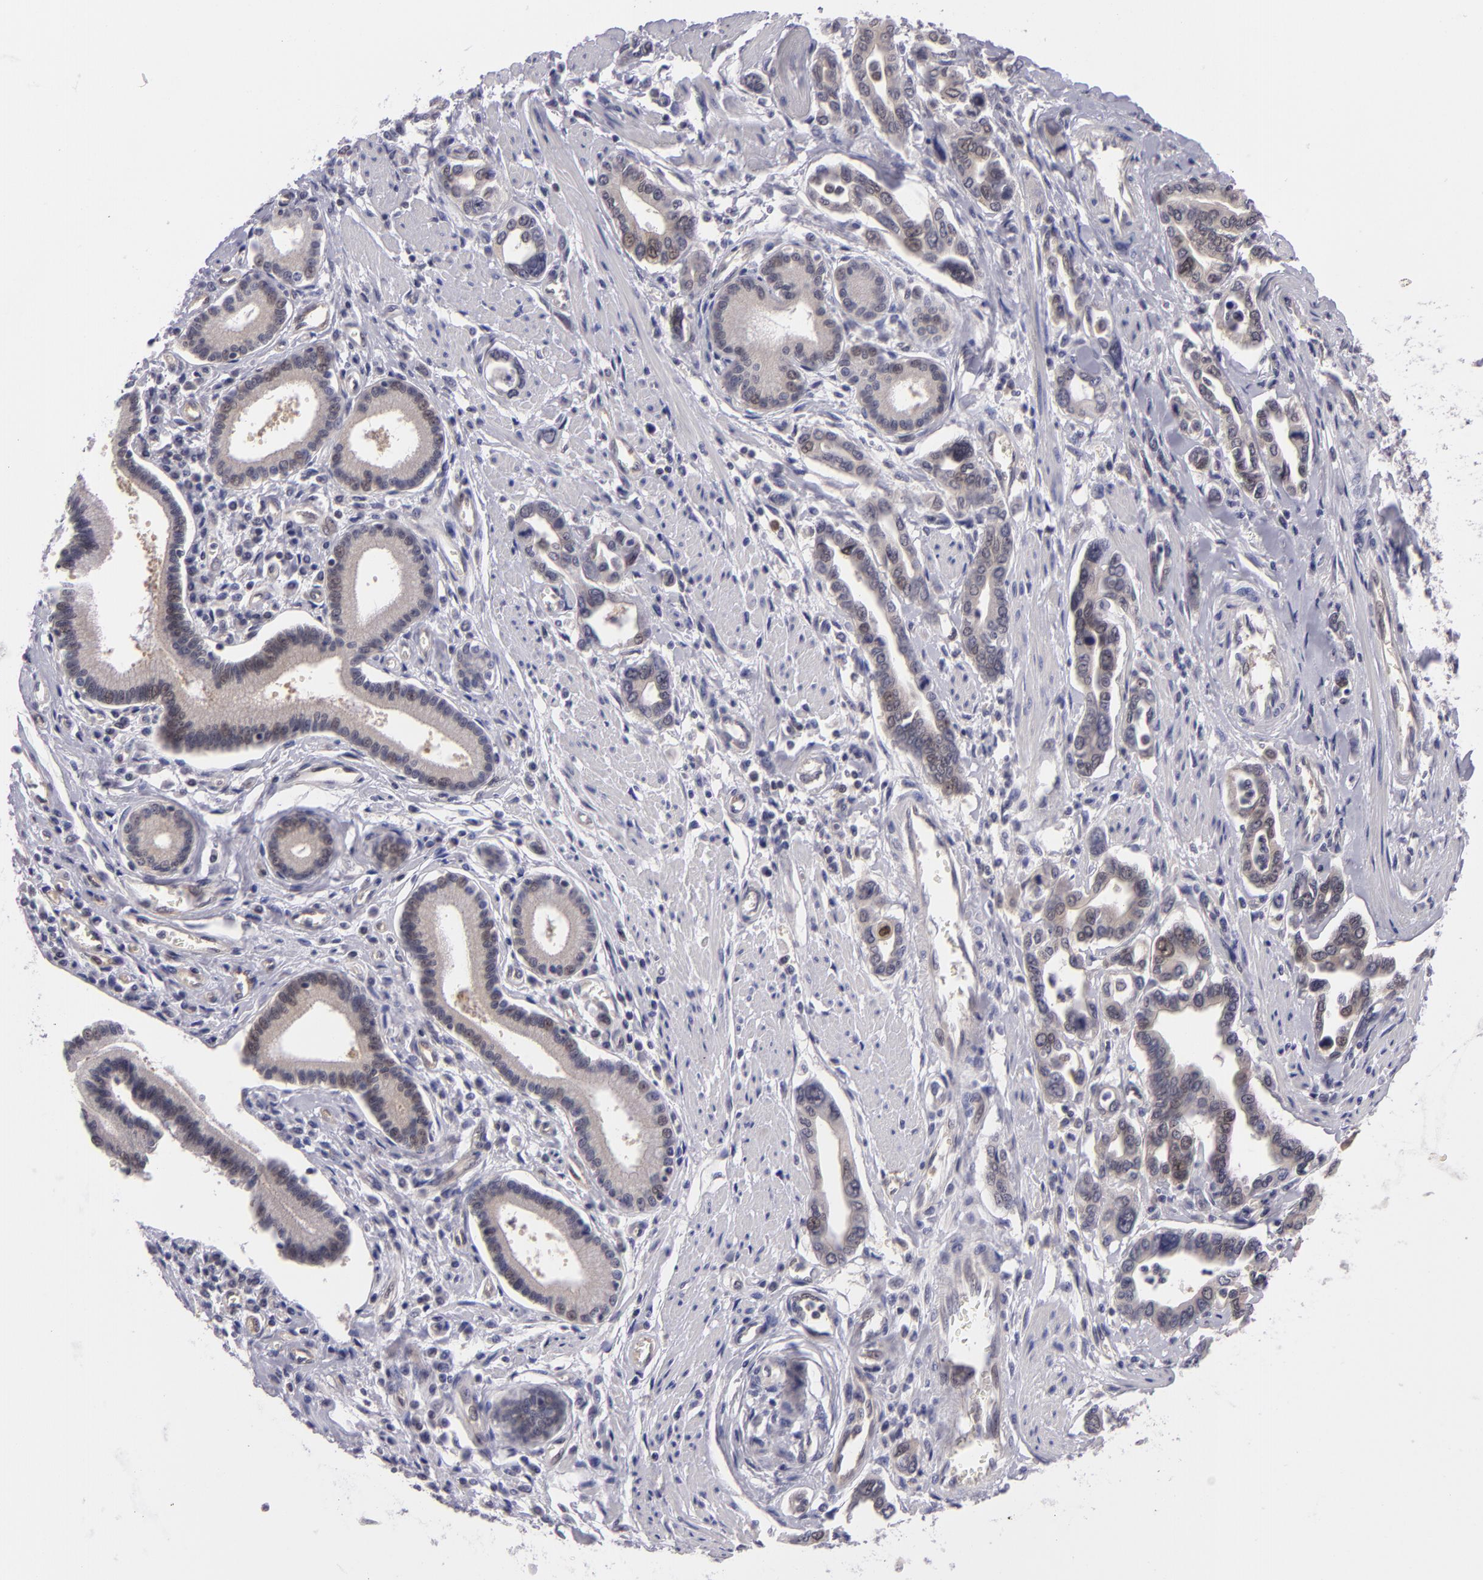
{"staining": {"intensity": "weak", "quantity": "25%-75%", "location": "cytoplasmic/membranous"}, "tissue": "pancreatic cancer", "cell_type": "Tumor cells", "image_type": "cancer", "snomed": [{"axis": "morphology", "description": "Adenocarcinoma, NOS"}, {"axis": "topography", "description": "Pancreas"}], "caption": "Human adenocarcinoma (pancreatic) stained for a protein (brown) demonstrates weak cytoplasmic/membranous positive positivity in about 25%-75% of tumor cells.", "gene": "BCL10", "patient": {"sex": "female", "age": 57}}